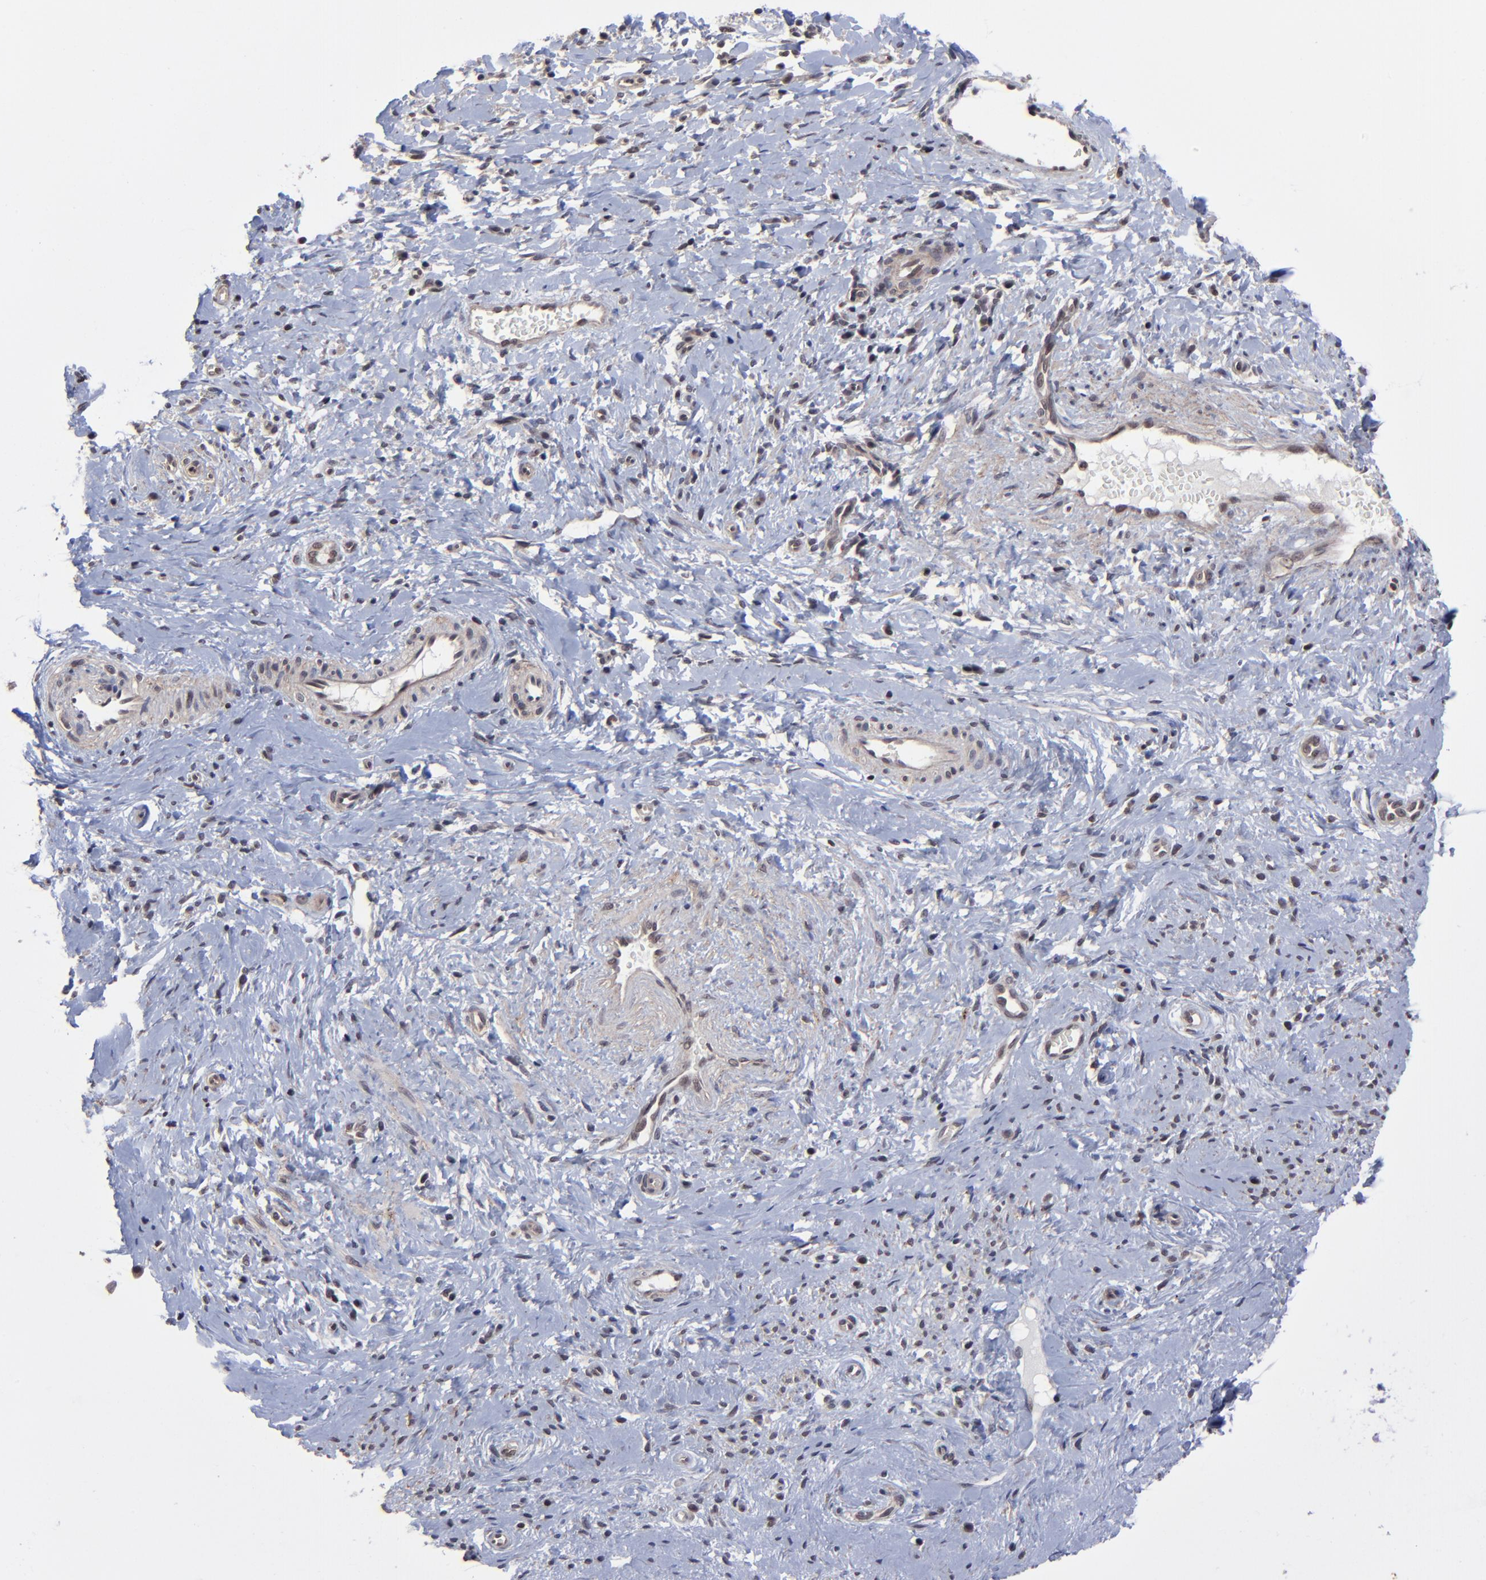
{"staining": {"intensity": "negative", "quantity": "none", "location": "none"}, "tissue": "cervical cancer", "cell_type": "Tumor cells", "image_type": "cancer", "snomed": [{"axis": "morphology", "description": "Normal tissue, NOS"}, {"axis": "morphology", "description": "Squamous cell carcinoma, NOS"}, {"axis": "topography", "description": "Cervix"}], "caption": "High power microscopy photomicrograph of an IHC image of cervical cancer (squamous cell carcinoma), revealing no significant positivity in tumor cells.", "gene": "ZNF419", "patient": {"sex": "female", "age": 39}}